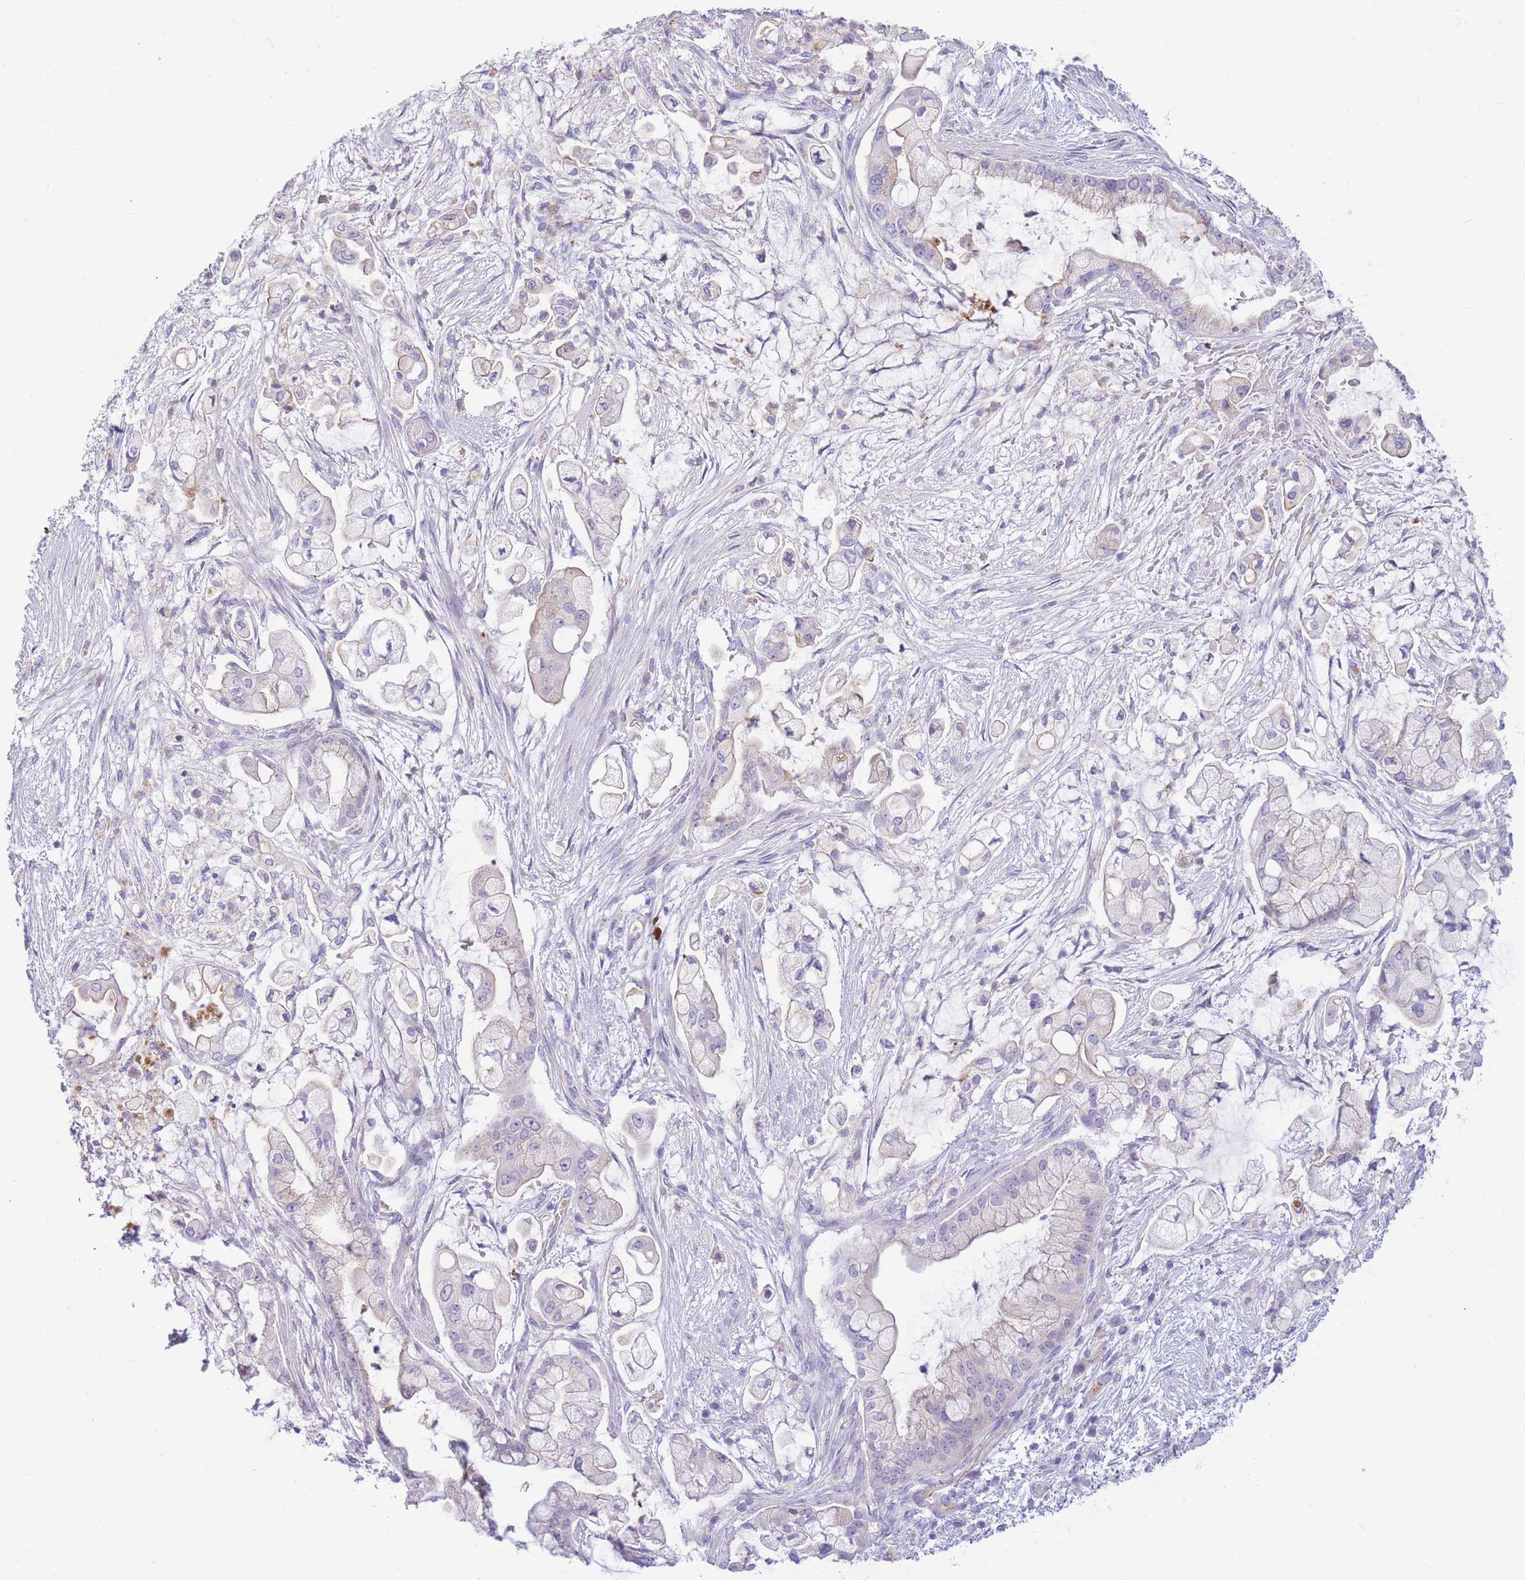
{"staining": {"intensity": "negative", "quantity": "none", "location": "none"}, "tissue": "pancreatic cancer", "cell_type": "Tumor cells", "image_type": "cancer", "snomed": [{"axis": "morphology", "description": "Adenocarcinoma, NOS"}, {"axis": "topography", "description": "Pancreas"}], "caption": "There is no significant positivity in tumor cells of adenocarcinoma (pancreatic). (Stains: DAB immunohistochemistry with hematoxylin counter stain, Microscopy: brightfield microscopy at high magnification).", "gene": "SULT1A1", "patient": {"sex": "female", "age": 69}}